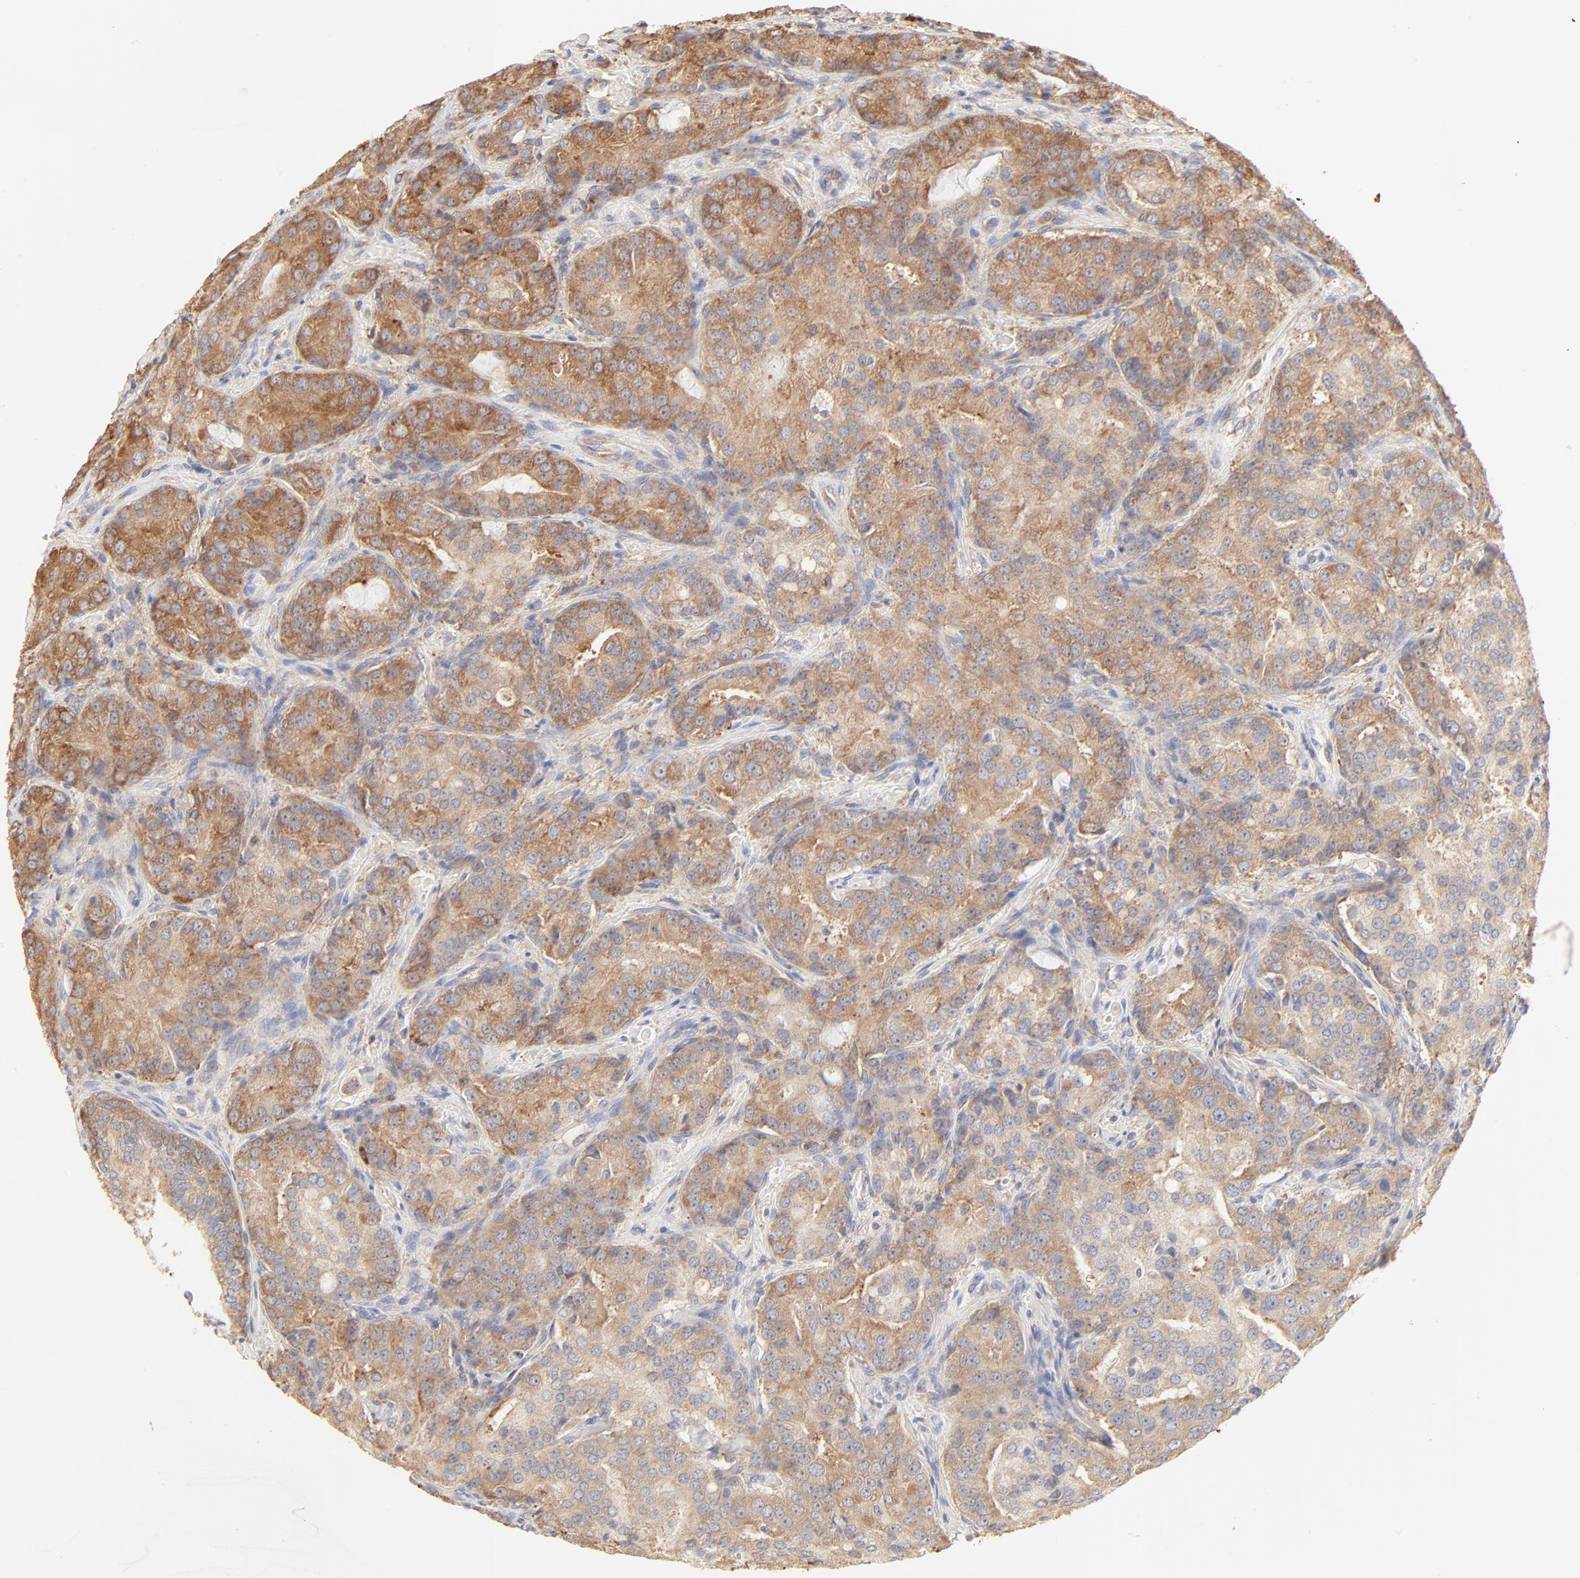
{"staining": {"intensity": "moderate", "quantity": ">75%", "location": "cytoplasmic/membranous"}, "tissue": "prostate cancer", "cell_type": "Tumor cells", "image_type": "cancer", "snomed": [{"axis": "morphology", "description": "Adenocarcinoma, High grade"}, {"axis": "topography", "description": "Prostate"}], "caption": "Brown immunohistochemical staining in high-grade adenocarcinoma (prostate) demonstrates moderate cytoplasmic/membranous staining in approximately >75% of tumor cells.", "gene": "RPS20", "patient": {"sex": "male", "age": 72}}